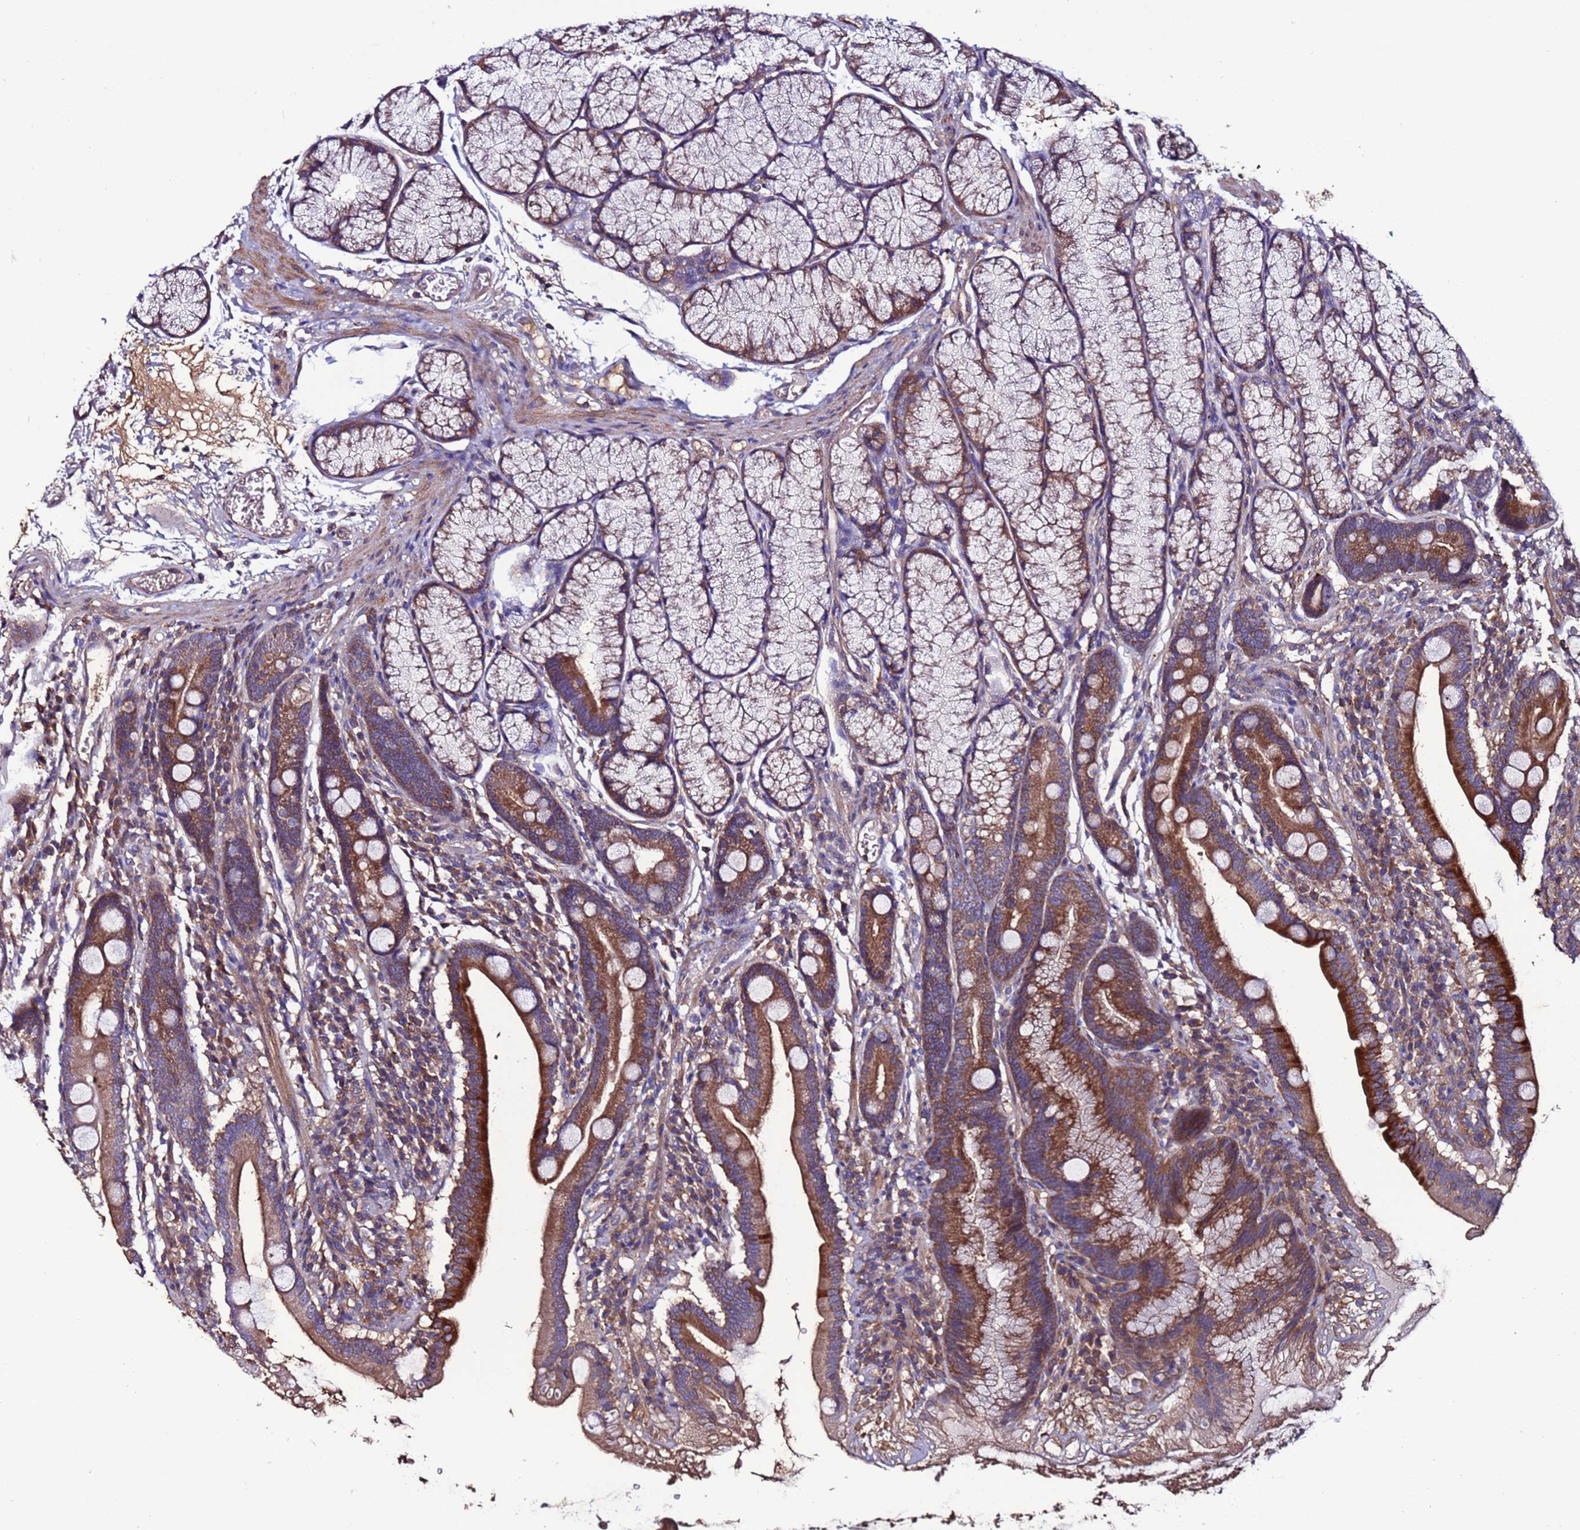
{"staining": {"intensity": "strong", "quantity": ">75%", "location": "cytoplasmic/membranous"}, "tissue": "duodenum", "cell_type": "Glandular cells", "image_type": "normal", "snomed": [{"axis": "morphology", "description": "Normal tissue, NOS"}, {"axis": "topography", "description": "Duodenum"}], "caption": "IHC (DAB (3,3'-diaminobenzidine)) staining of benign human duodenum shows strong cytoplasmic/membranous protein positivity in approximately >75% of glandular cells. (DAB IHC with brightfield microscopy, high magnification).", "gene": "CEP55", "patient": {"sex": "male", "age": 35}}